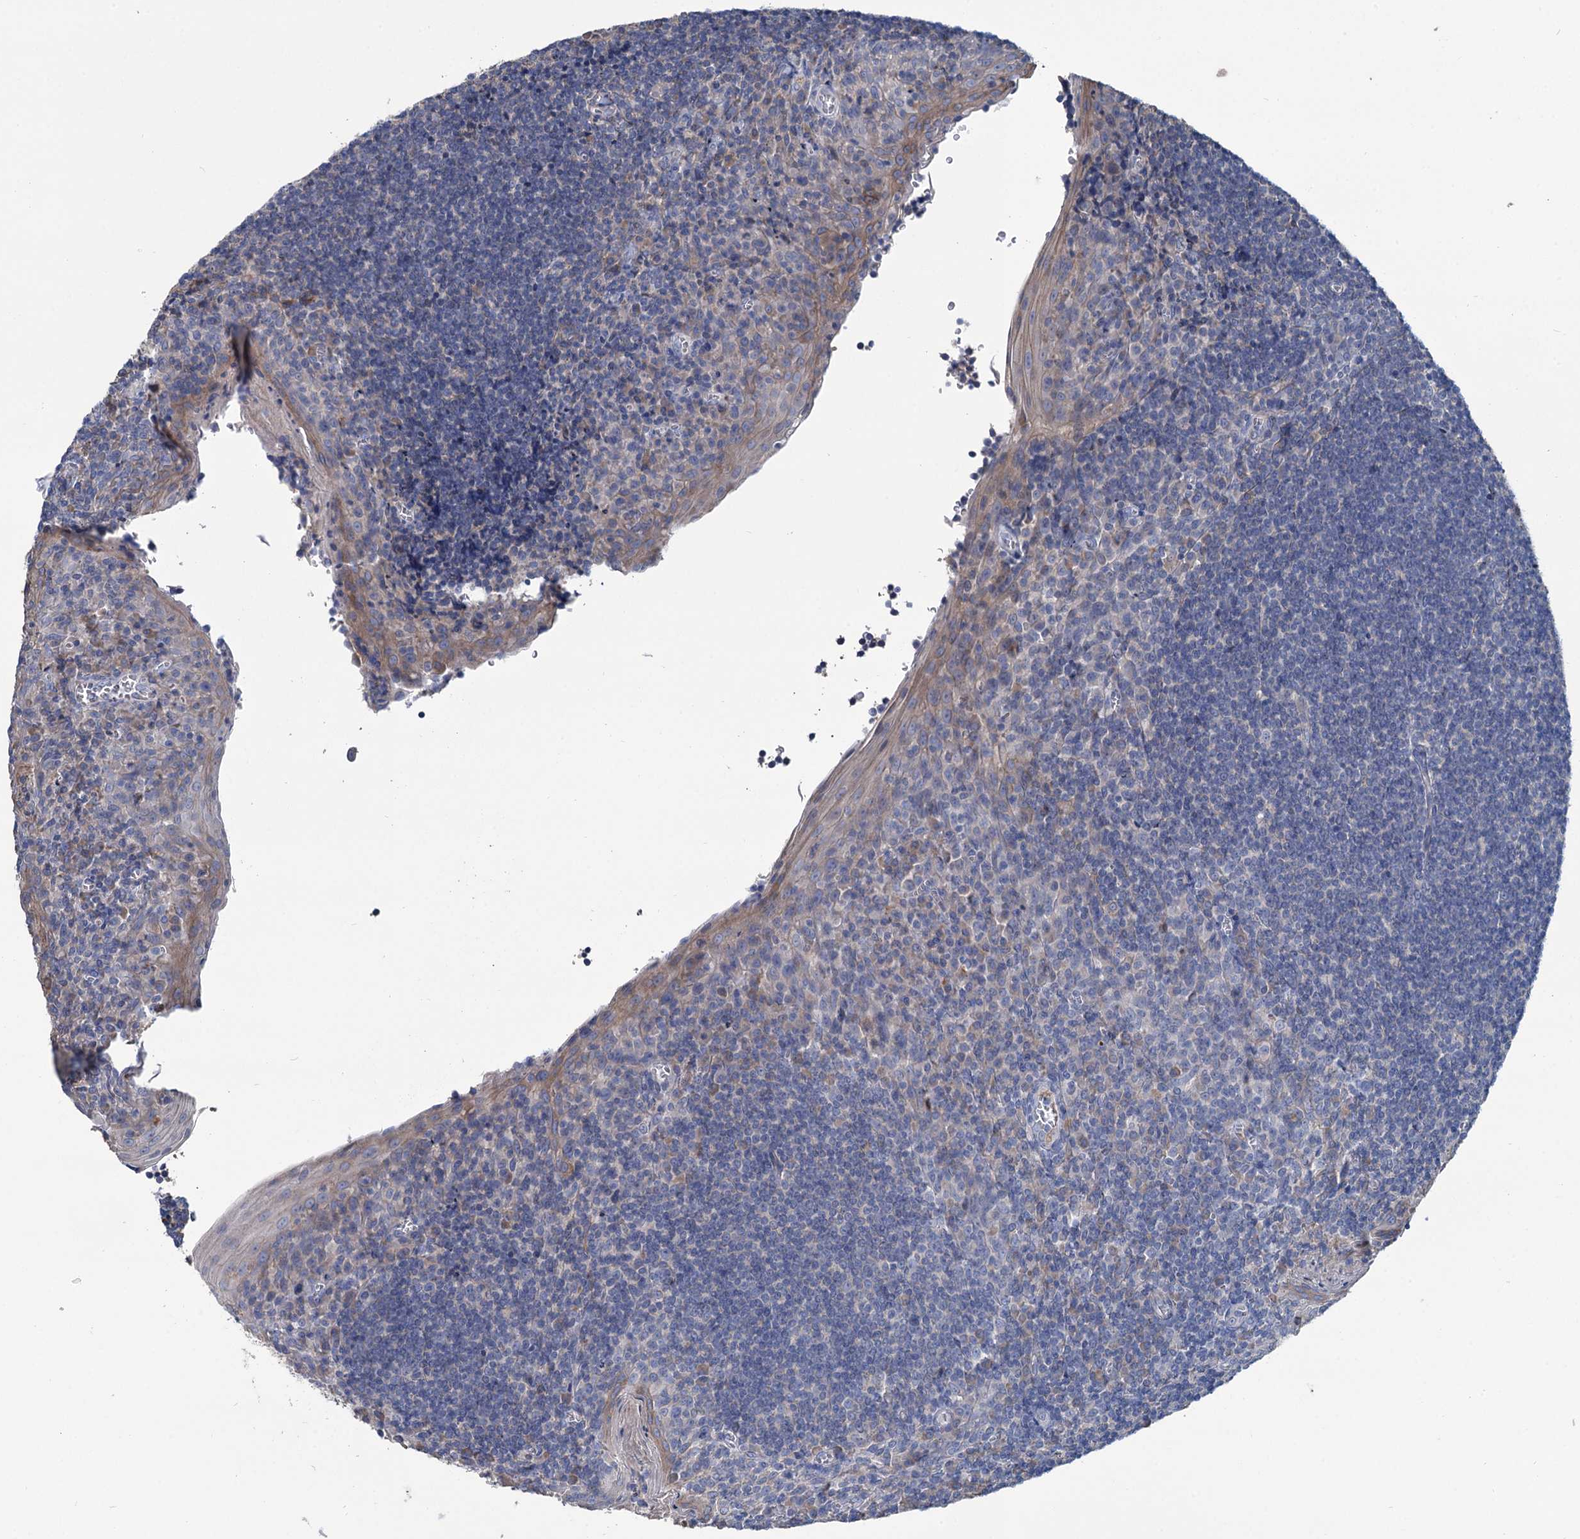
{"staining": {"intensity": "negative", "quantity": "none", "location": "none"}, "tissue": "tonsil", "cell_type": "Germinal center cells", "image_type": "normal", "snomed": [{"axis": "morphology", "description": "Normal tissue, NOS"}, {"axis": "topography", "description": "Tonsil"}], "caption": "A photomicrograph of human tonsil is negative for staining in germinal center cells. Nuclei are stained in blue.", "gene": "URAD", "patient": {"sex": "male", "age": 27}}